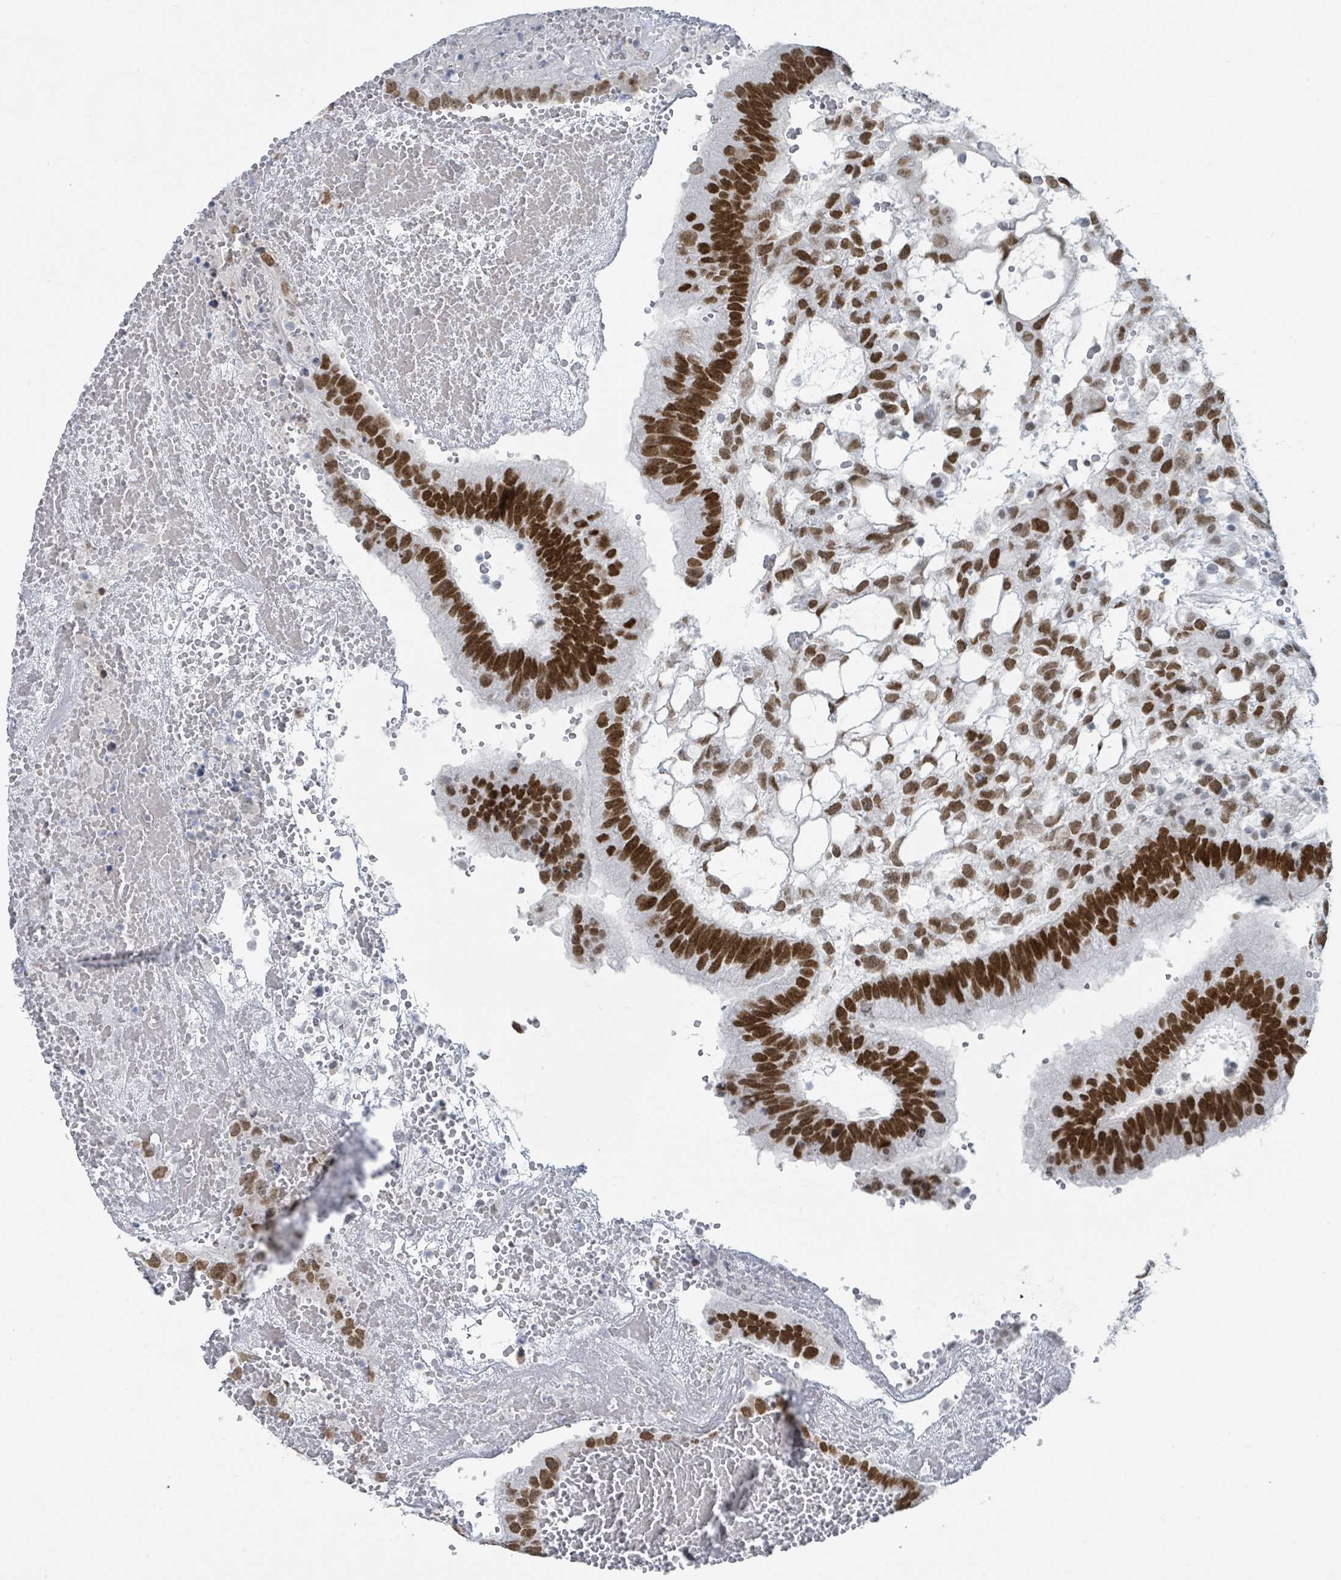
{"staining": {"intensity": "strong", "quantity": ">75%", "location": "nuclear"}, "tissue": "testis cancer", "cell_type": "Tumor cells", "image_type": "cancer", "snomed": [{"axis": "morphology", "description": "Normal tissue, NOS"}, {"axis": "morphology", "description": "Carcinoma, Embryonal, NOS"}, {"axis": "topography", "description": "Testis"}], "caption": "Immunohistochemistry (IHC) staining of testis cancer (embryonal carcinoma), which demonstrates high levels of strong nuclear expression in approximately >75% of tumor cells indicating strong nuclear protein expression. The staining was performed using DAB (3,3'-diaminobenzidine) (brown) for protein detection and nuclei were counterstained in hematoxylin (blue).", "gene": "EHMT2", "patient": {"sex": "male", "age": 32}}